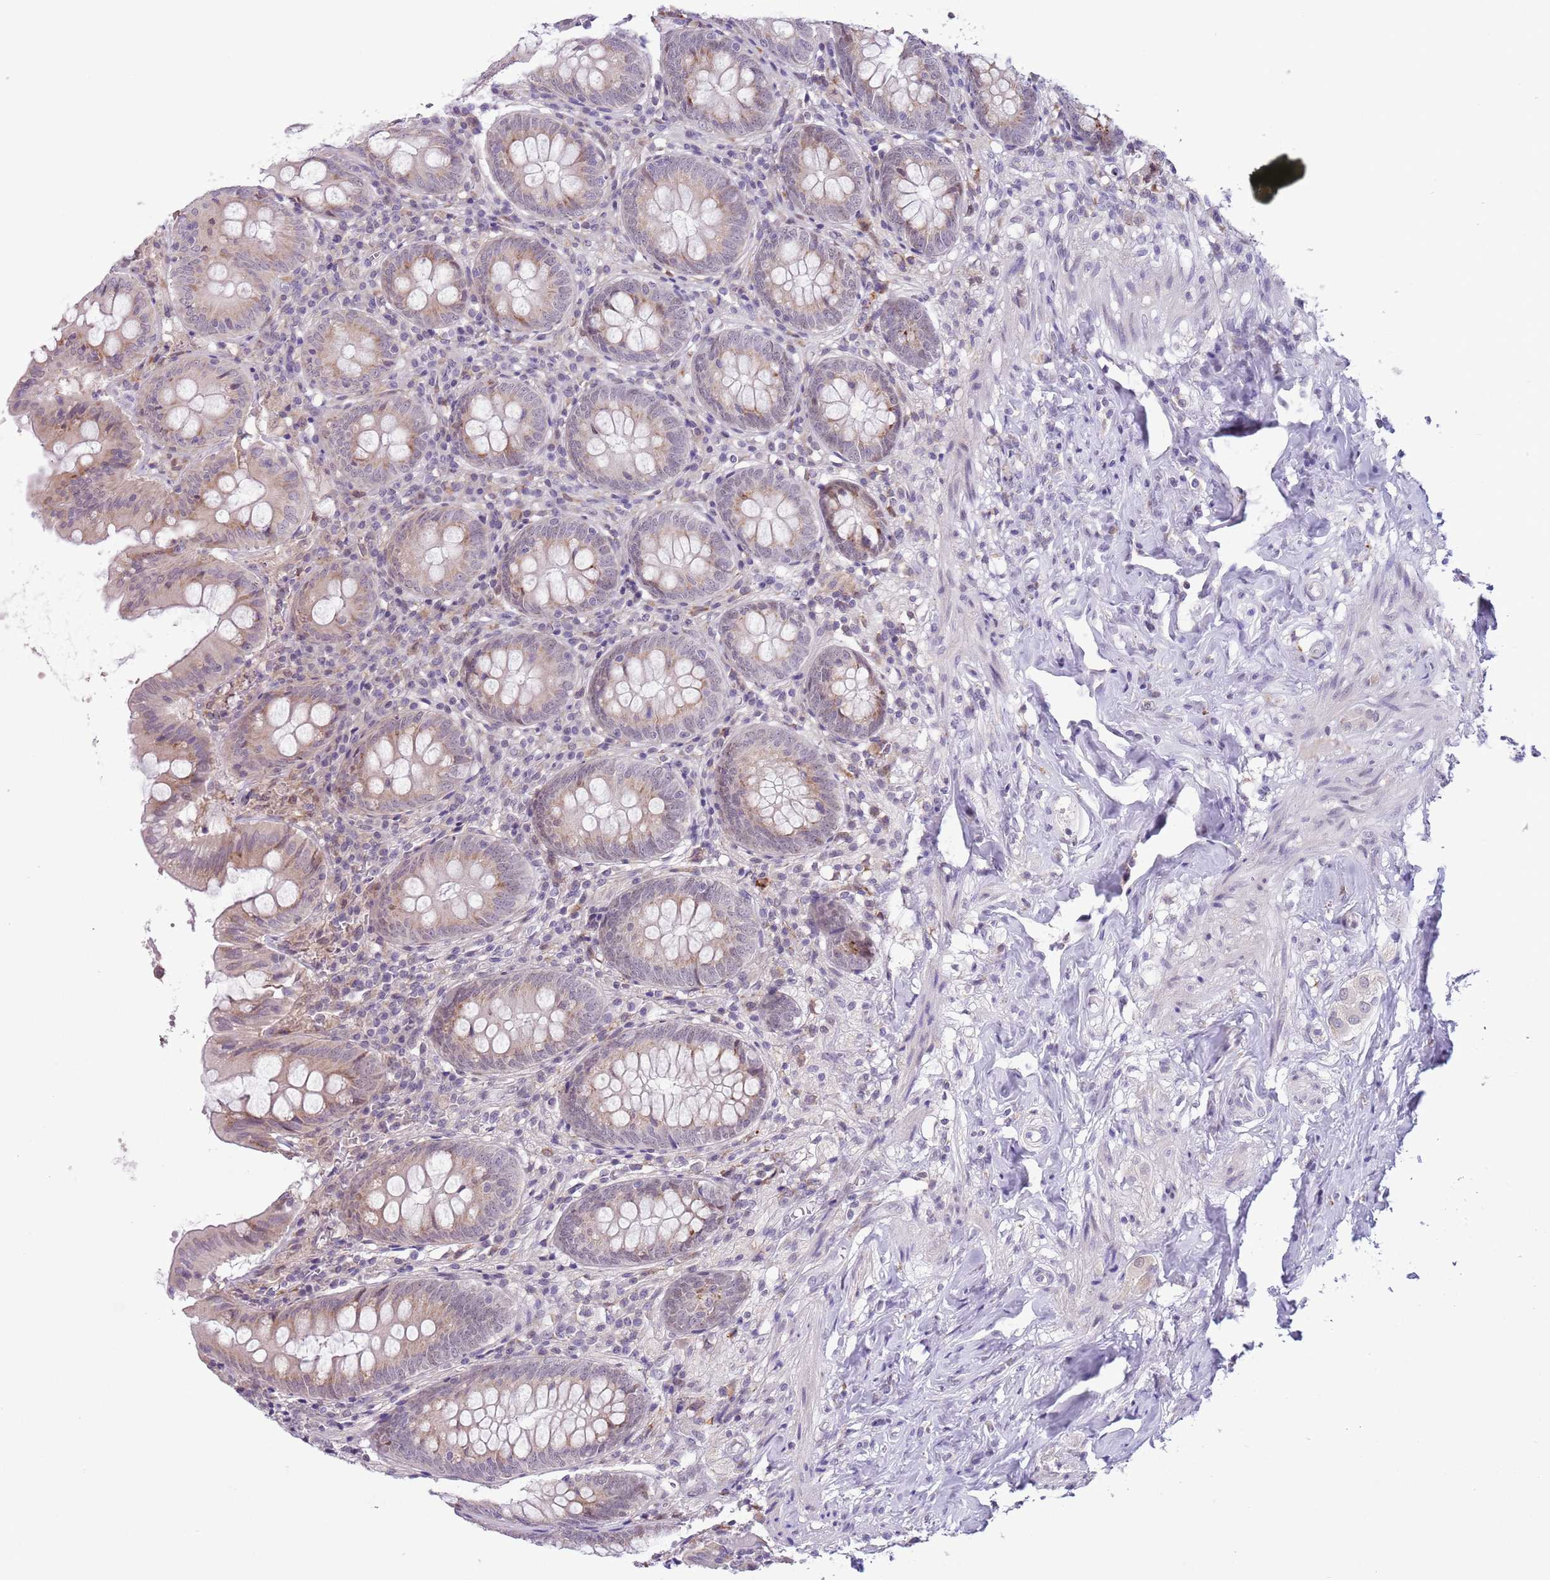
{"staining": {"intensity": "weak", "quantity": "25%-75%", "location": "cytoplasmic/membranous"}, "tissue": "appendix", "cell_type": "Glandular cells", "image_type": "normal", "snomed": [{"axis": "morphology", "description": "Normal tissue, NOS"}, {"axis": "topography", "description": "Appendix"}], "caption": "DAB (3,3'-diaminobenzidine) immunohistochemical staining of benign appendix displays weak cytoplasmic/membranous protein positivity in approximately 25%-75% of glandular cells.", "gene": "ZNF576", "patient": {"sex": "female", "age": 54}}